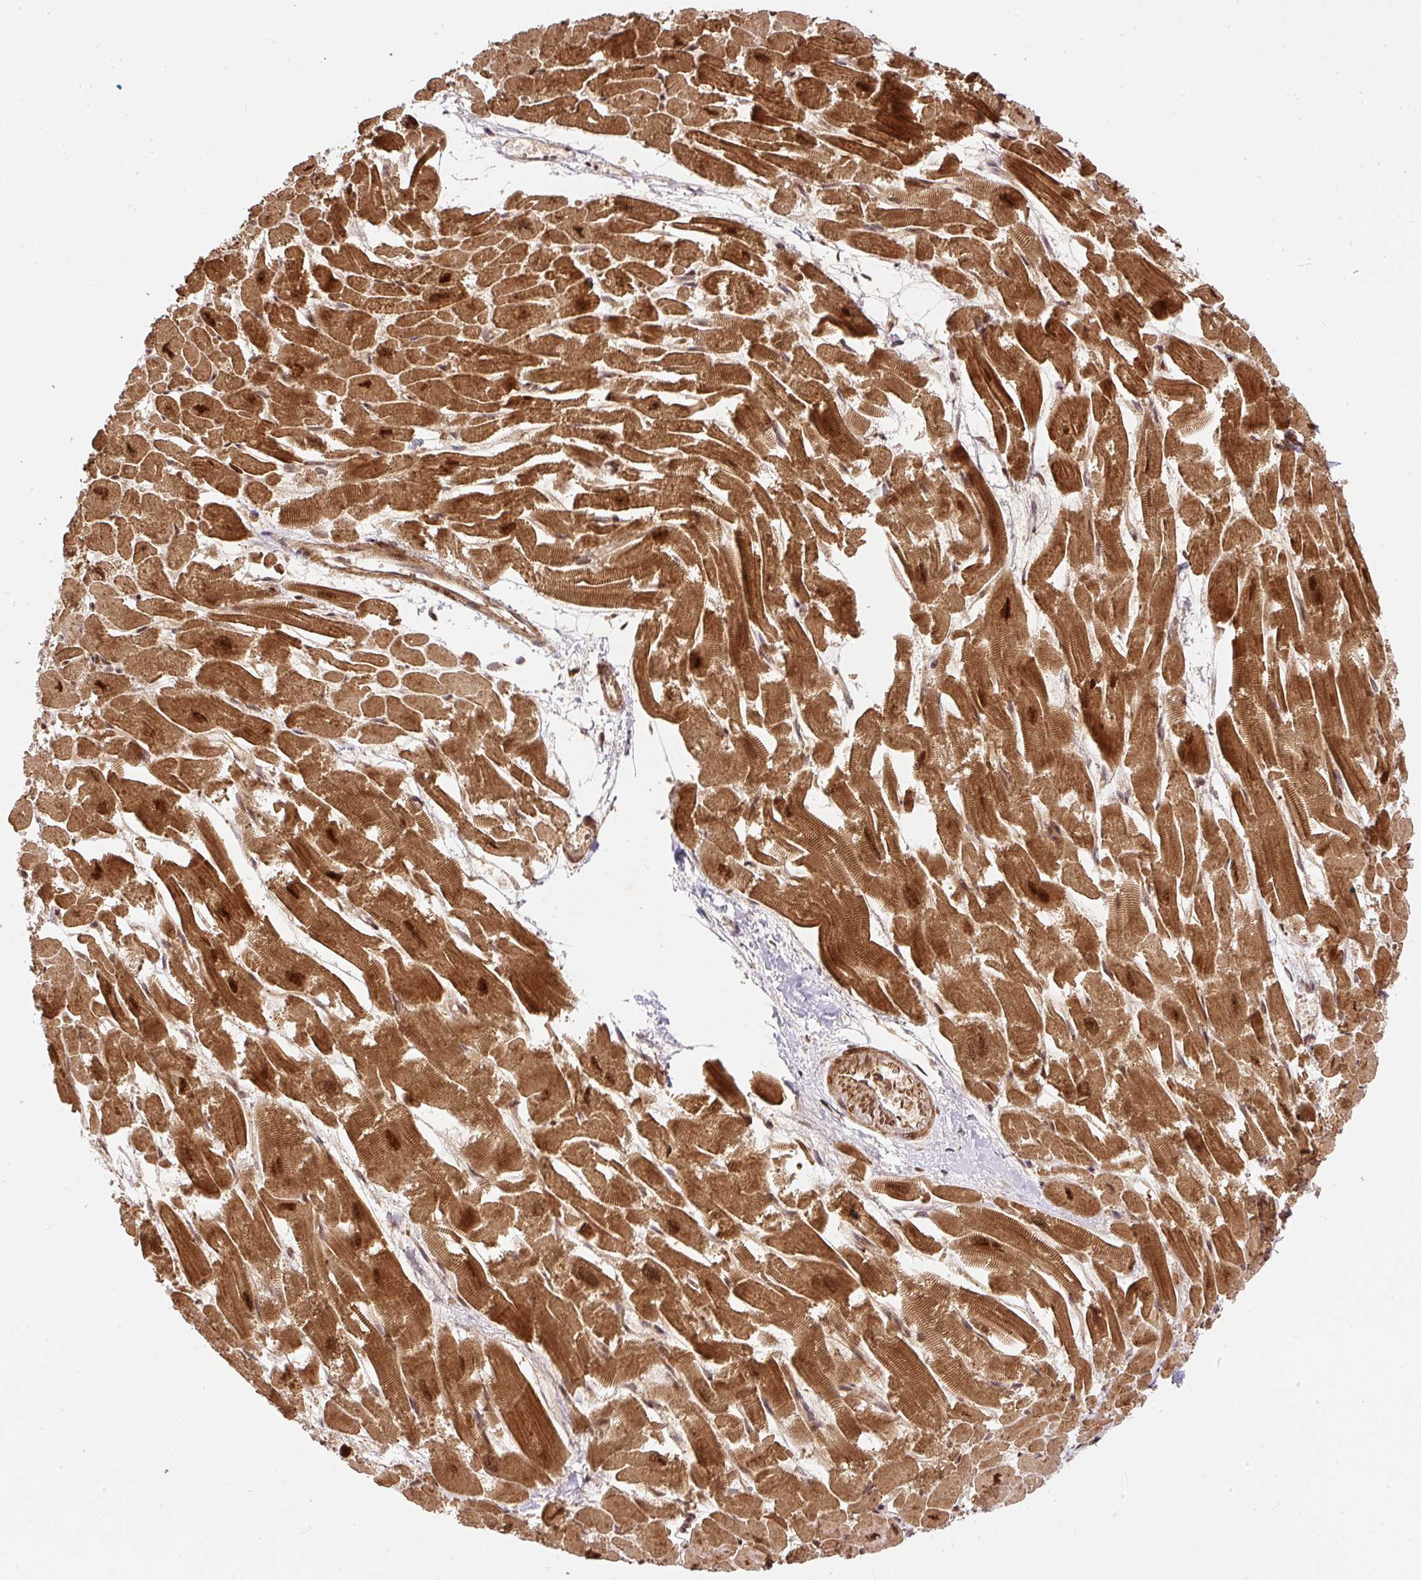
{"staining": {"intensity": "strong", "quantity": ">75%", "location": "cytoplasmic/membranous,nuclear"}, "tissue": "heart muscle", "cell_type": "Cardiomyocytes", "image_type": "normal", "snomed": [{"axis": "morphology", "description": "Normal tissue, NOS"}, {"axis": "topography", "description": "Heart"}], "caption": "A brown stain labels strong cytoplasmic/membranous,nuclear staining of a protein in cardiomyocytes of benign heart muscle. (DAB IHC with brightfield microscopy, high magnification).", "gene": "PSMD1", "patient": {"sex": "male", "age": 54}}